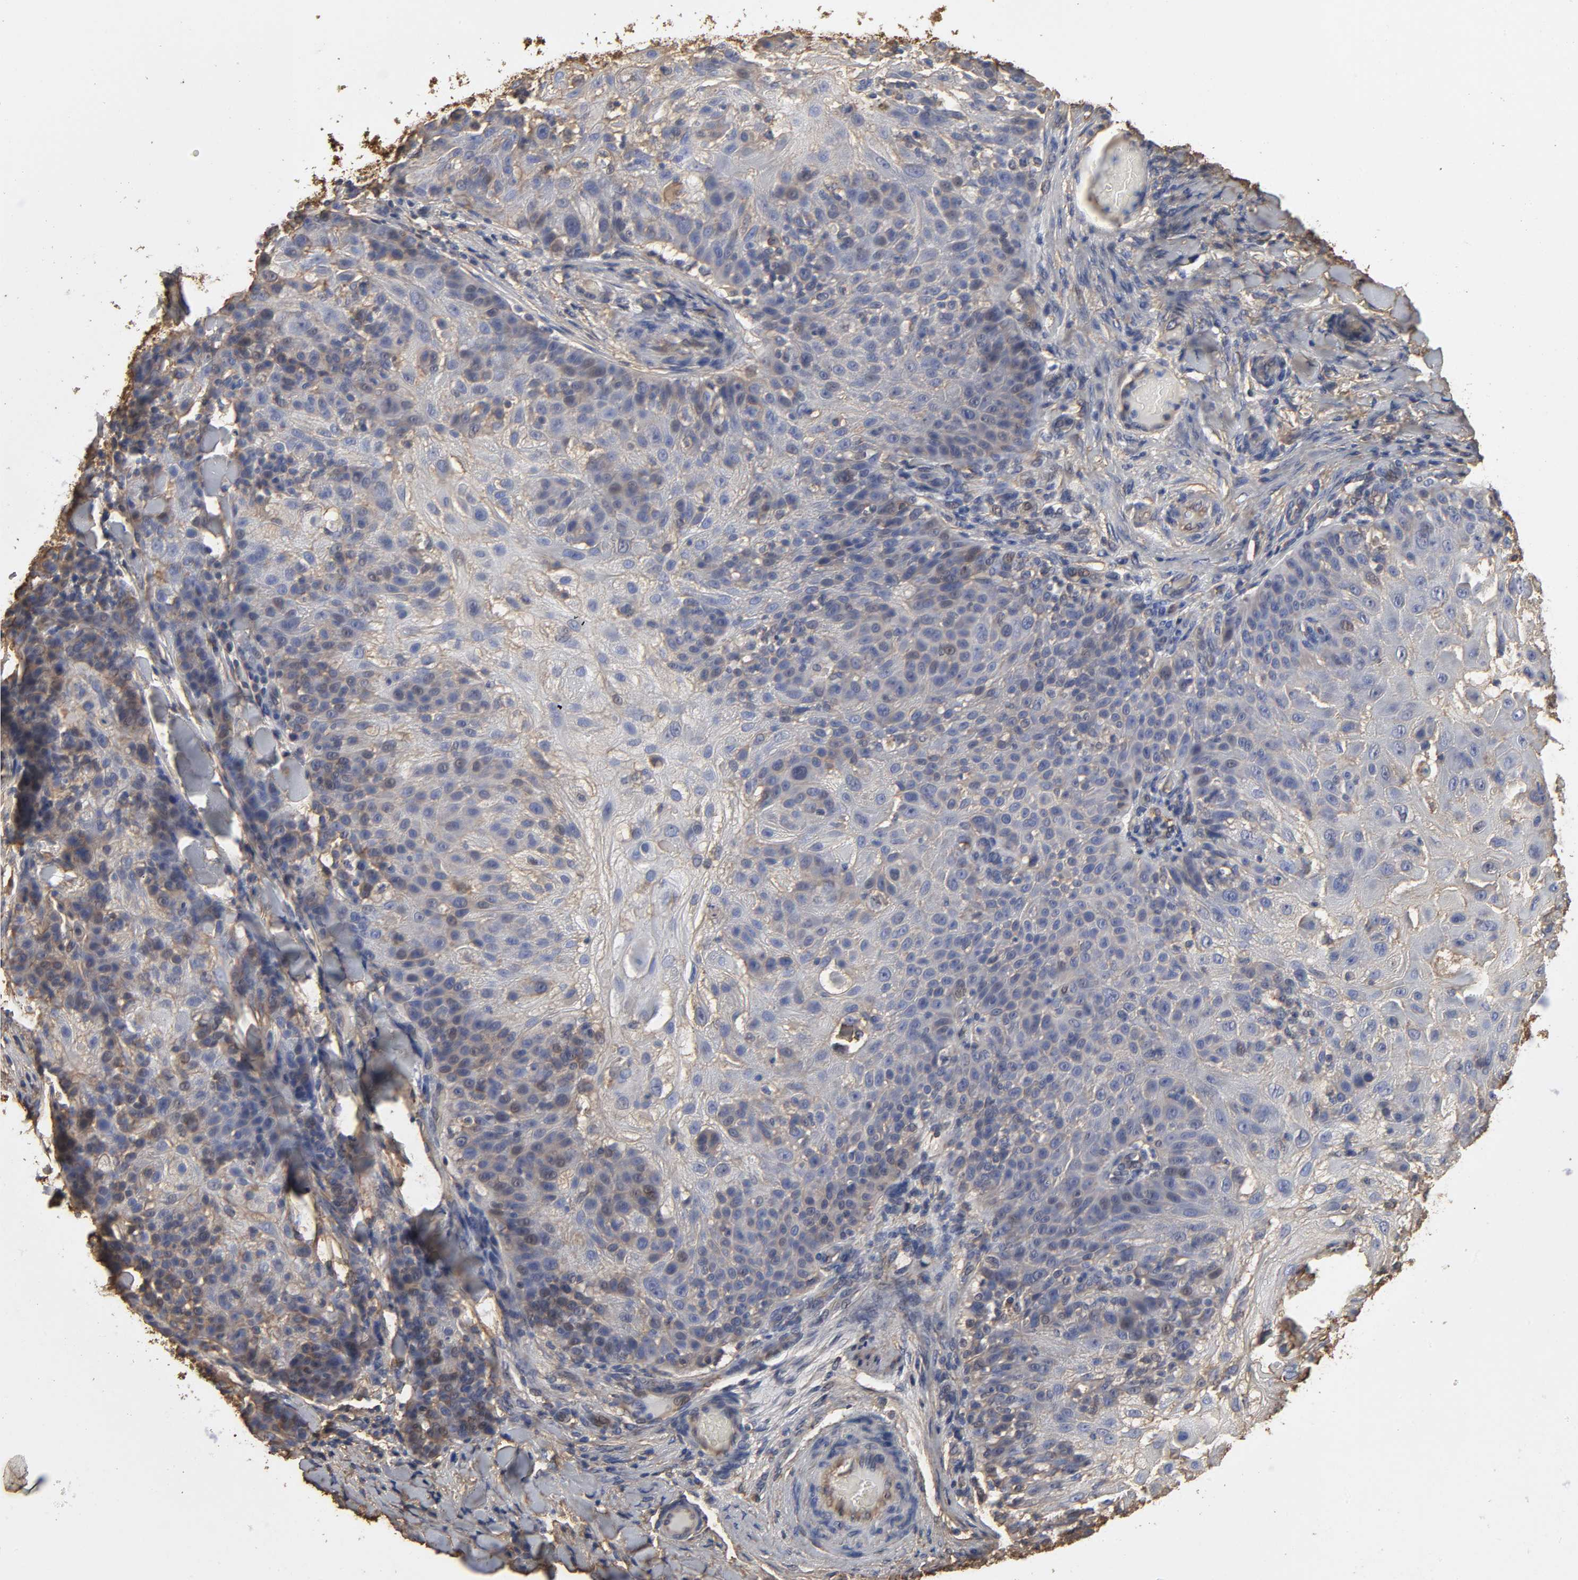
{"staining": {"intensity": "weak", "quantity": "25%-75%", "location": "cytoplasmic/membranous,nuclear"}, "tissue": "skin cancer", "cell_type": "Tumor cells", "image_type": "cancer", "snomed": [{"axis": "morphology", "description": "Normal tissue, NOS"}, {"axis": "morphology", "description": "Squamous cell carcinoma, NOS"}, {"axis": "topography", "description": "Skin"}], "caption": "Human squamous cell carcinoma (skin) stained with a protein marker reveals weak staining in tumor cells.", "gene": "ANXA2", "patient": {"sex": "female", "age": 83}}